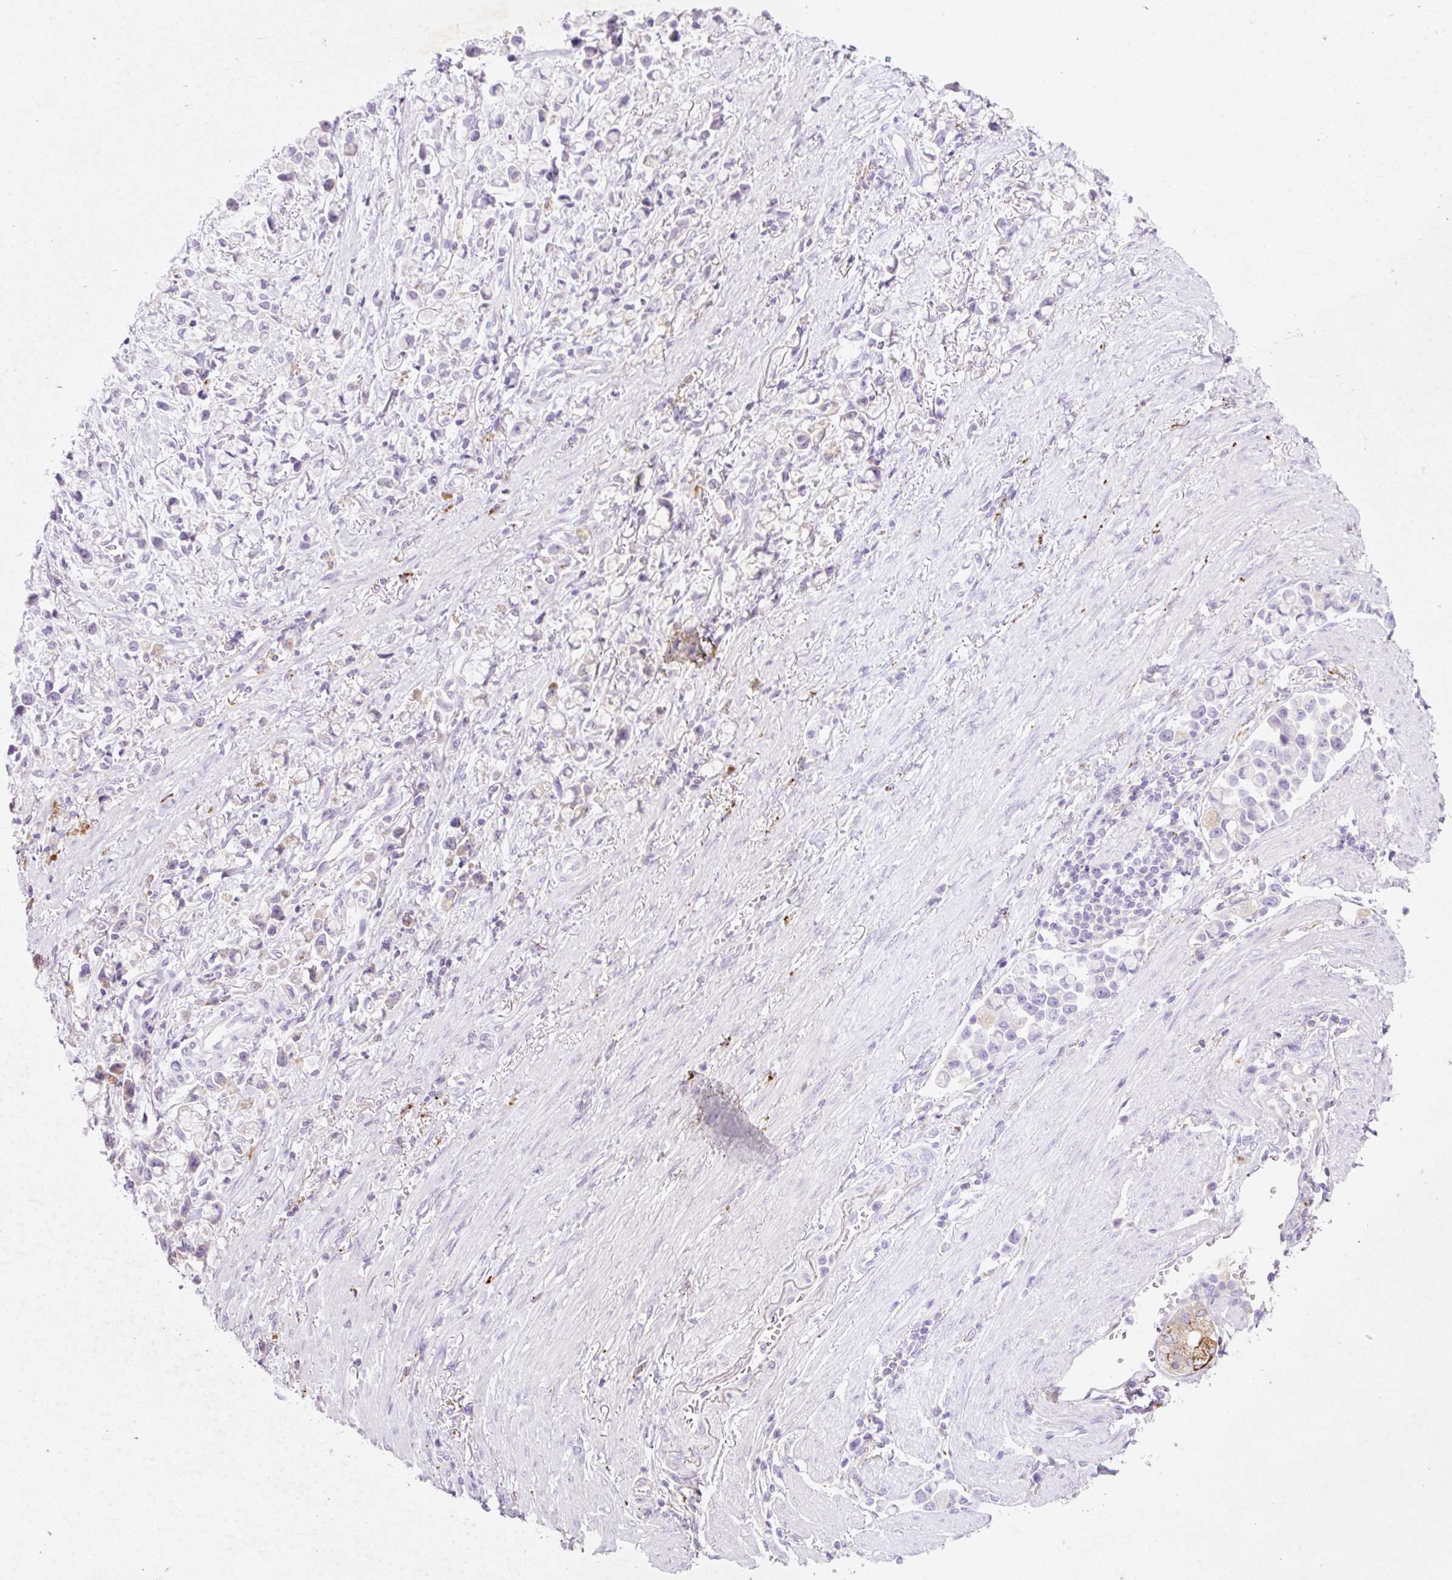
{"staining": {"intensity": "negative", "quantity": "none", "location": "none"}, "tissue": "stomach cancer", "cell_type": "Tumor cells", "image_type": "cancer", "snomed": [{"axis": "morphology", "description": "Adenocarcinoma, NOS"}, {"axis": "topography", "description": "Stomach"}], "caption": "High power microscopy micrograph of an immunohistochemistry histopathology image of stomach cancer (adenocarcinoma), revealing no significant positivity in tumor cells.", "gene": "HEXA", "patient": {"sex": "female", "age": 81}}